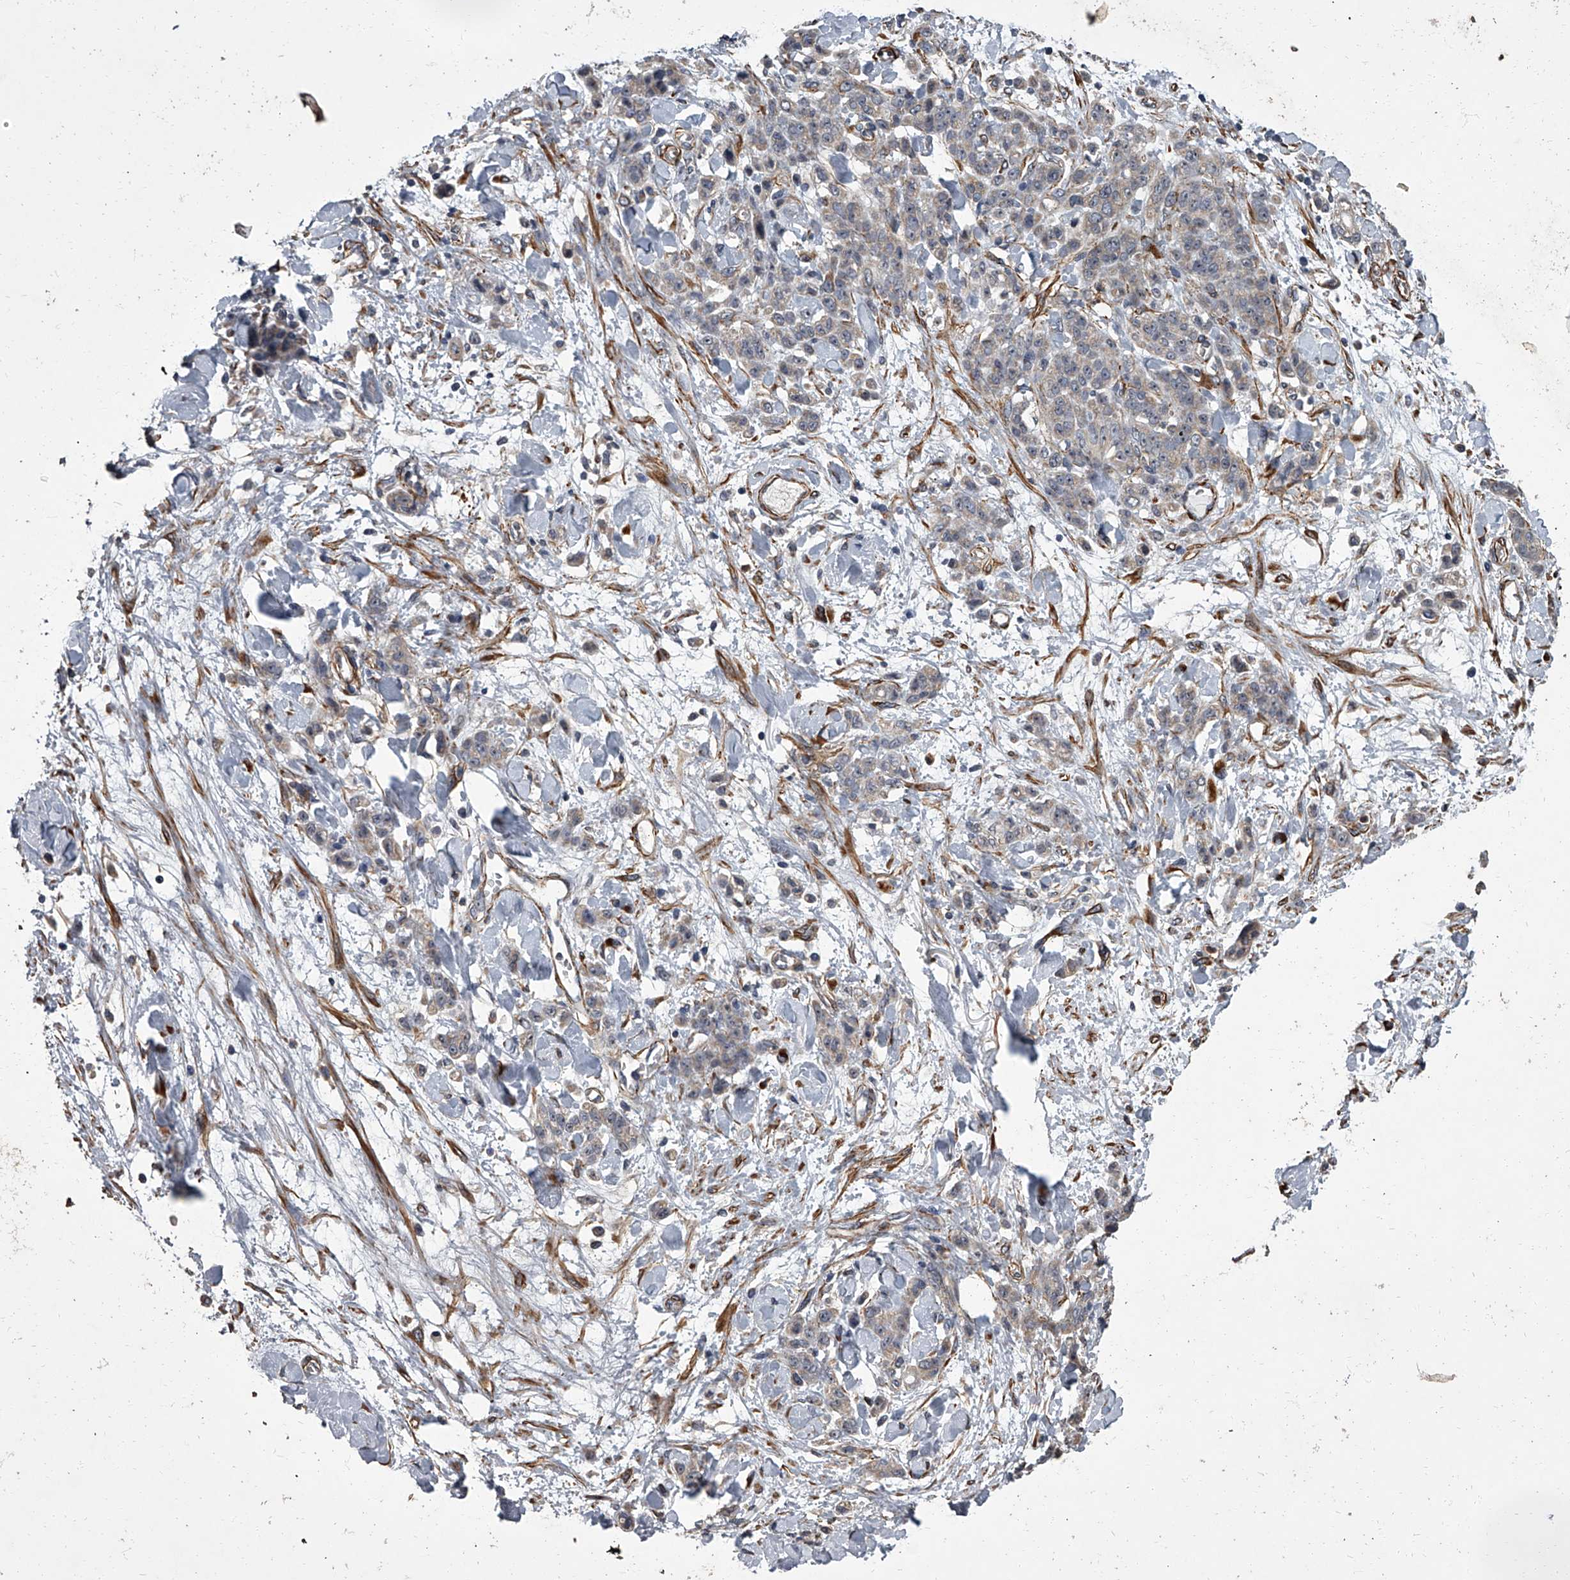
{"staining": {"intensity": "negative", "quantity": "none", "location": "none"}, "tissue": "stomach cancer", "cell_type": "Tumor cells", "image_type": "cancer", "snomed": [{"axis": "morphology", "description": "Normal tissue, NOS"}, {"axis": "morphology", "description": "Adenocarcinoma, NOS"}, {"axis": "topography", "description": "Stomach"}], "caption": "This is a micrograph of immunohistochemistry (IHC) staining of stomach cancer, which shows no staining in tumor cells.", "gene": "SIRT4", "patient": {"sex": "male", "age": 82}}